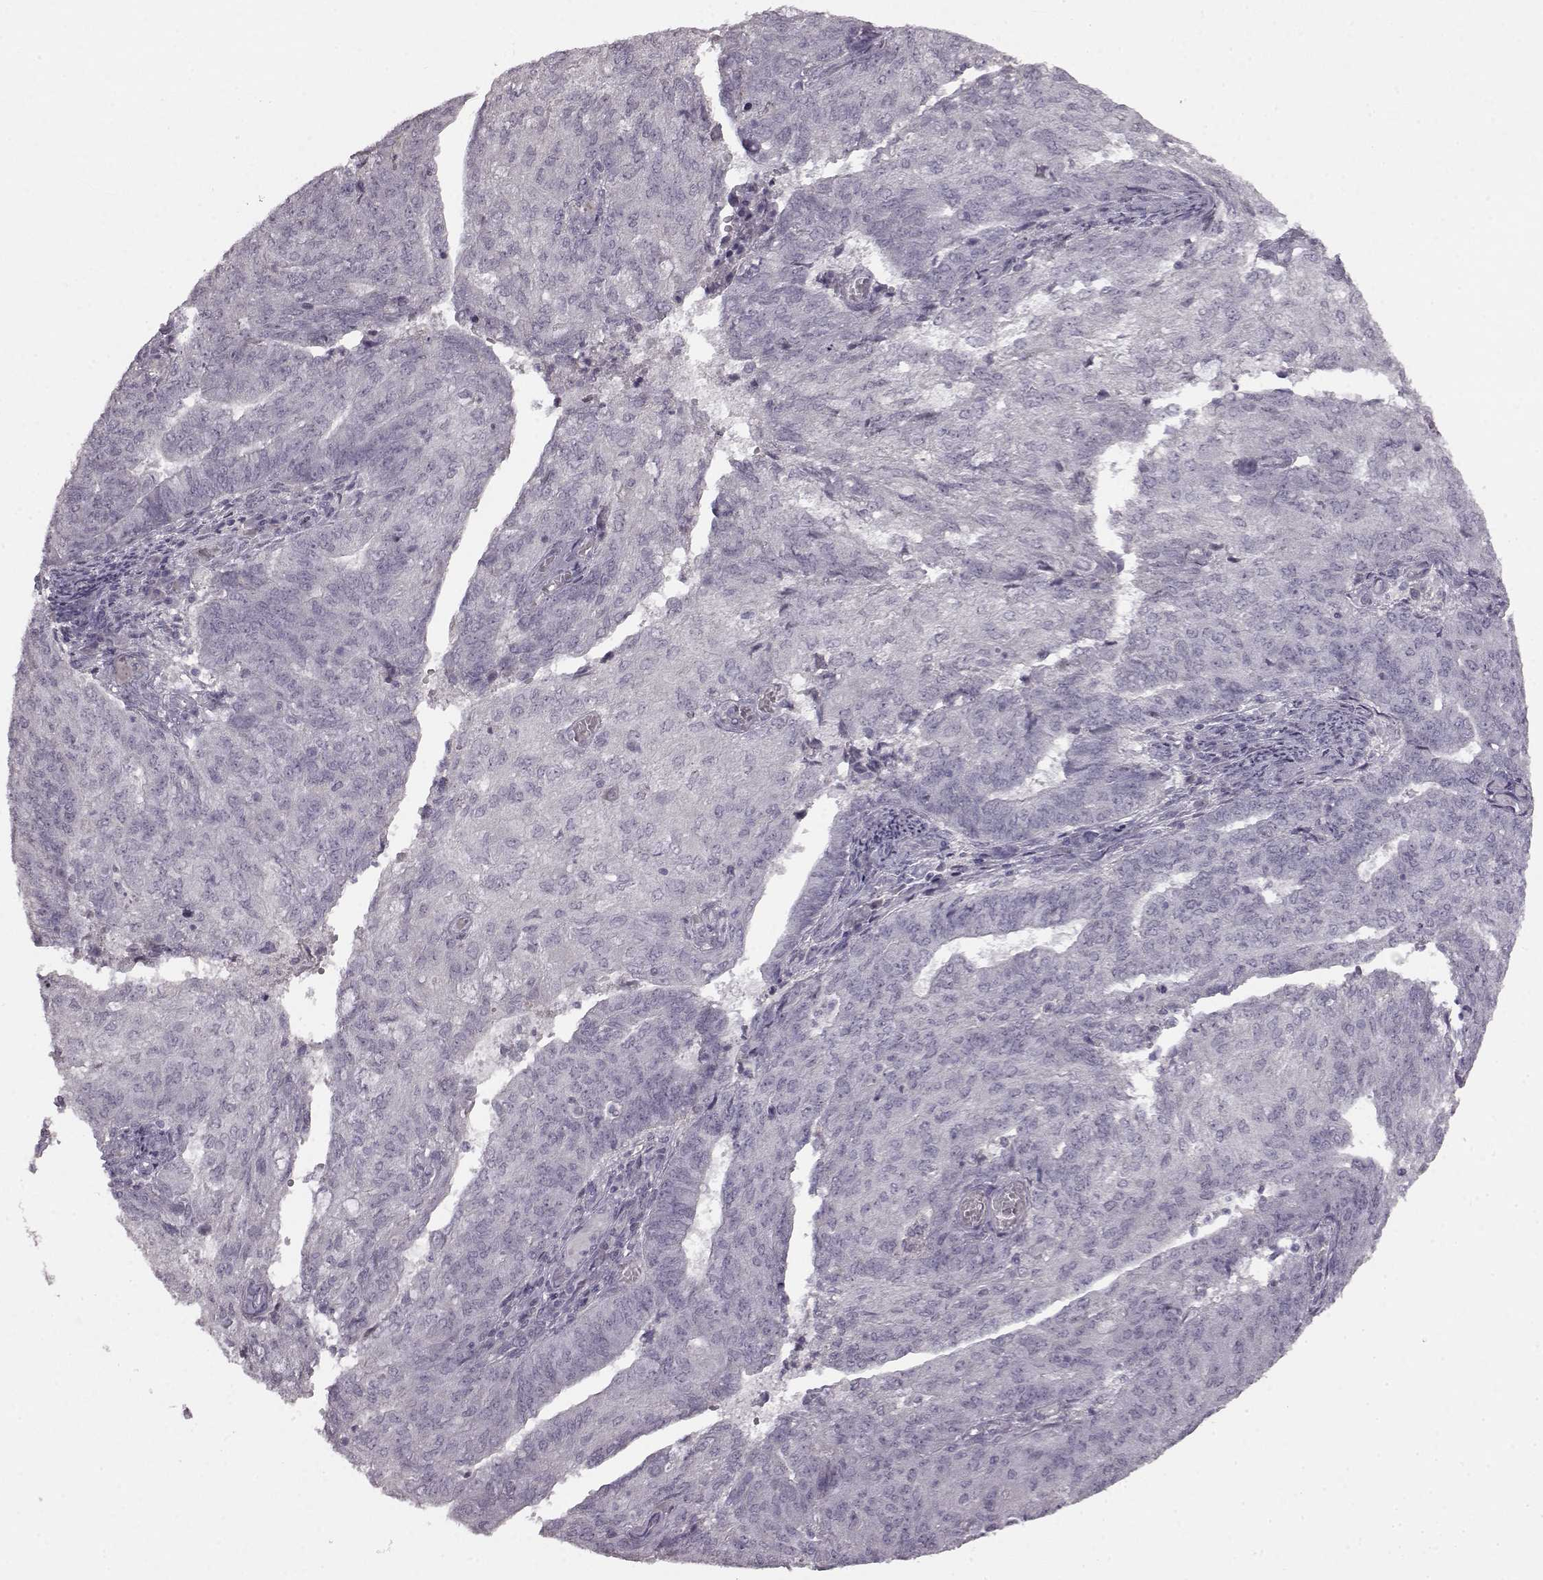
{"staining": {"intensity": "negative", "quantity": "none", "location": "none"}, "tissue": "endometrial cancer", "cell_type": "Tumor cells", "image_type": "cancer", "snomed": [{"axis": "morphology", "description": "Adenocarcinoma, NOS"}, {"axis": "topography", "description": "Endometrium"}], "caption": "This is an immunohistochemistry (IHC) photomicrograph of endometrial adenocarcinoma. There is no positivity in tumor cells.", "gene": "LHB", "patient": {"sex": "female", "age": 82}}